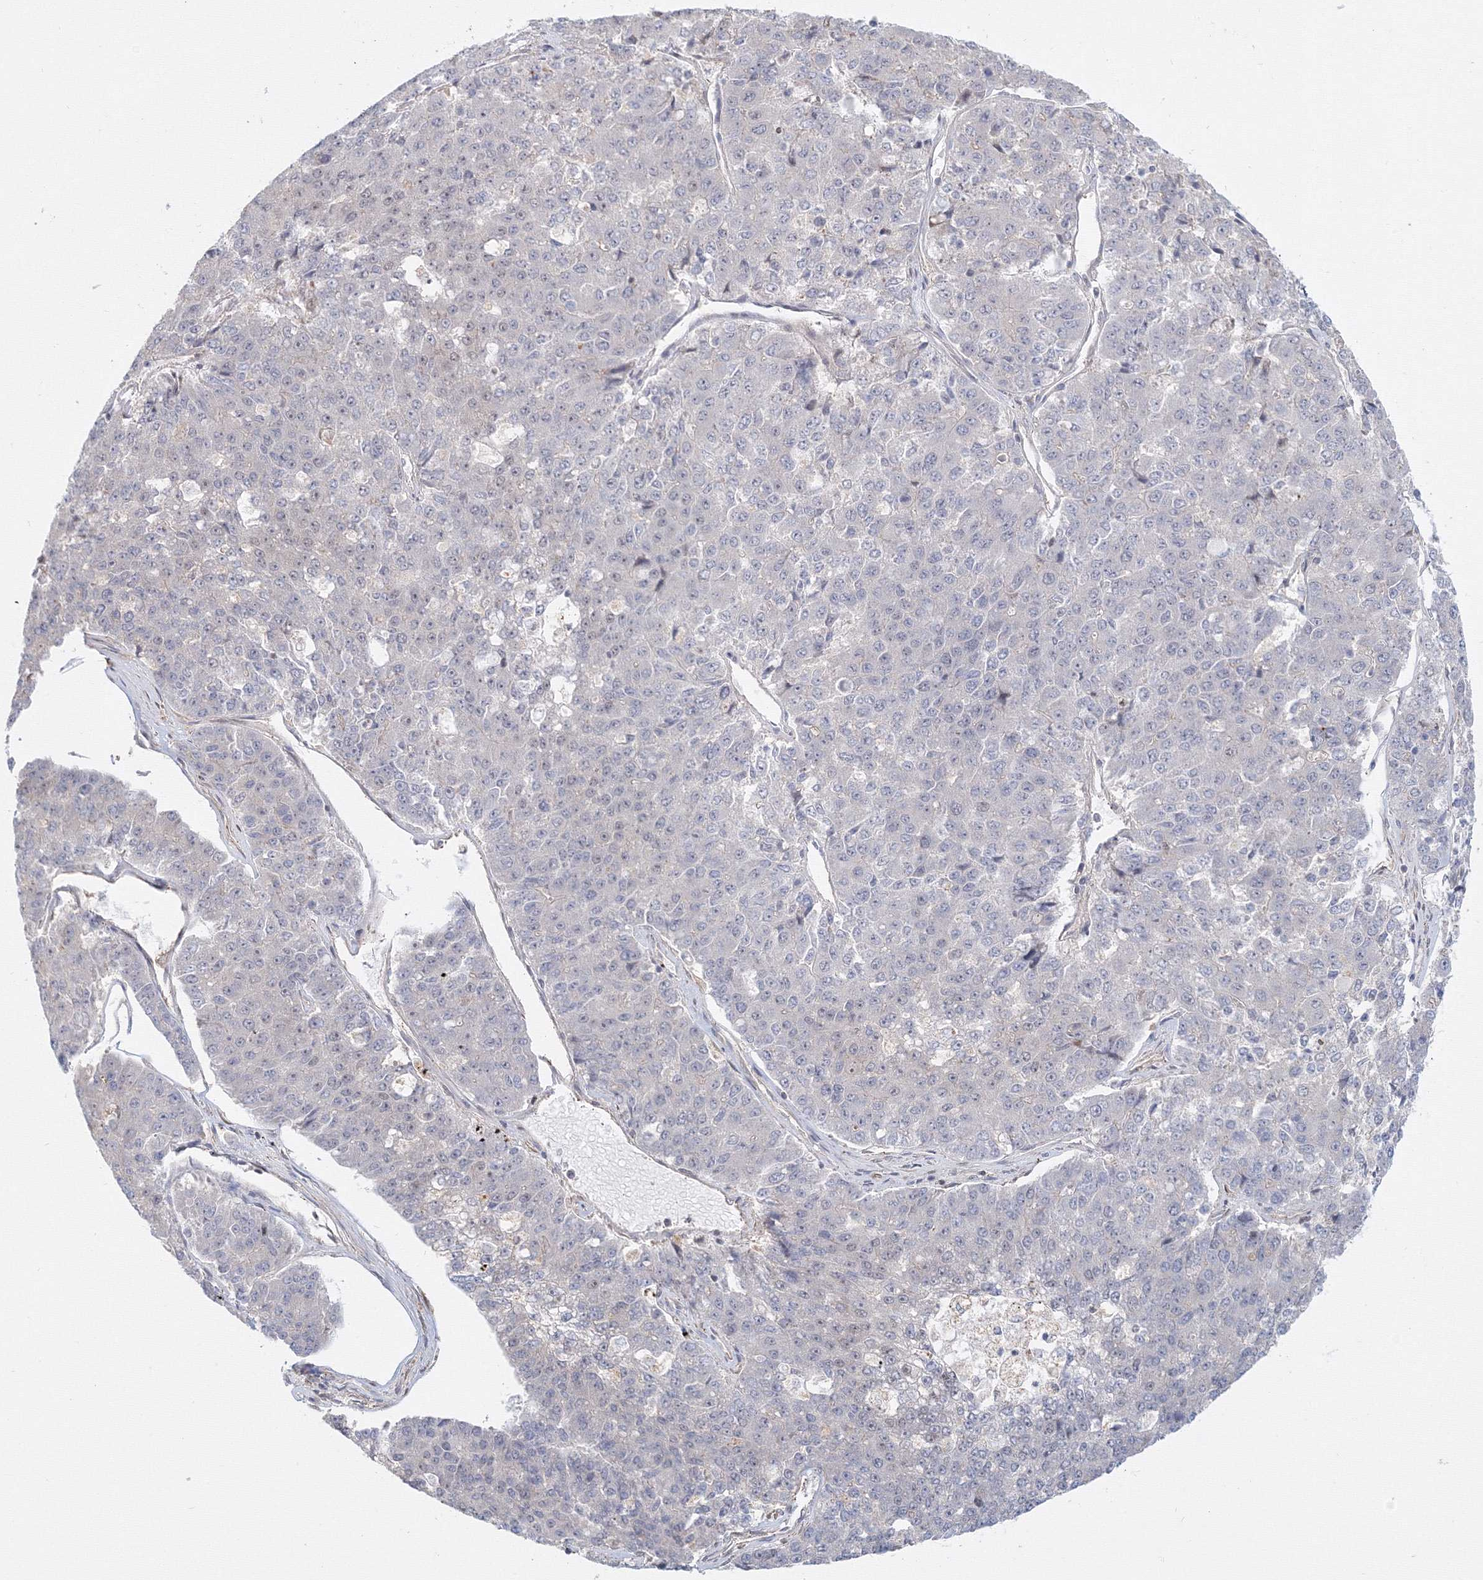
{"staining": {"intensity": "negative", "quantity": "none", "location": "none"}, "tissue": "pancreatic cancer", "cell_type": "Tumor cells", "image_type": "cancer", "snomed": [{"axis": "morphology", "description": "Adenocarcinoma, NOS"}, {"axis": "topography", "description": "Pancreas"}], "caption": "Pancreatic cancer was stained to show a protein in brown. There is no significant expression in tumor cells. (Stains: DAB immunohistochemistry with hematoxylin counter stain, Microscopy: brightfield microscopy at high magnification).", "gene": "ARHGAP21", "patient": {"sex": "male", "age": 50}}